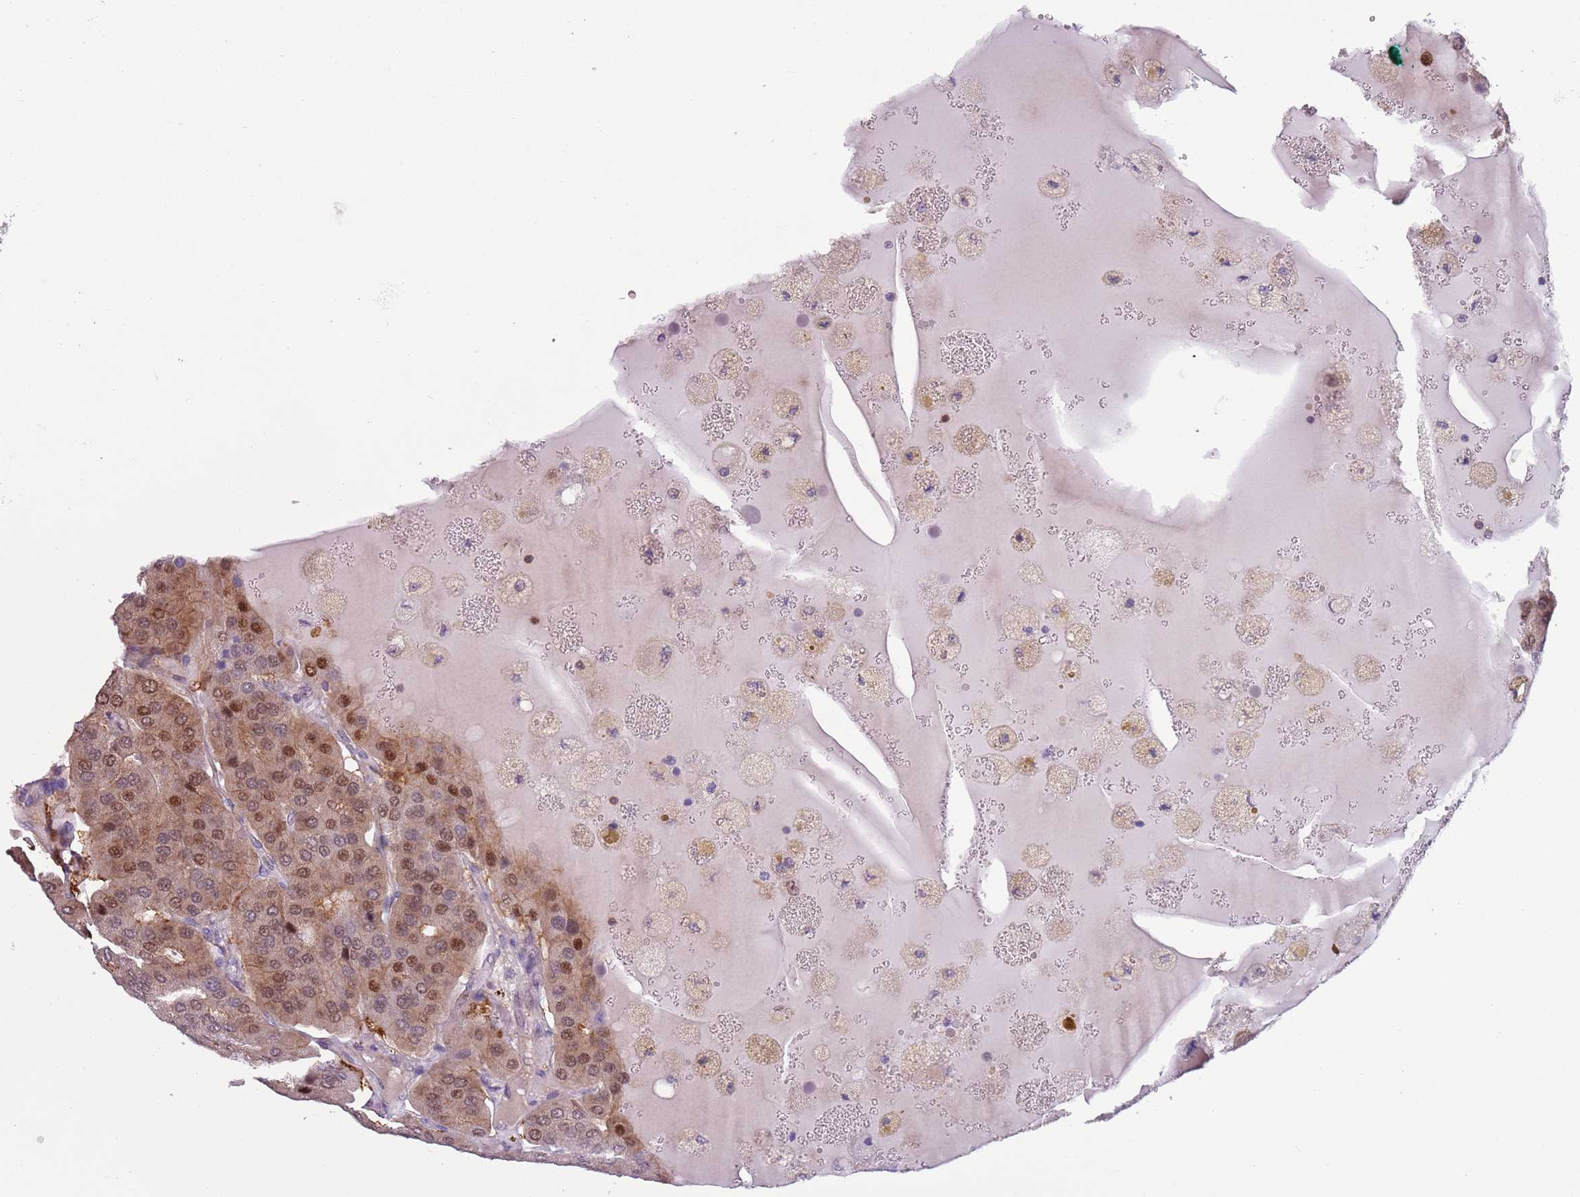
{"staining": {"intensity": "moderate", "quantity": ">75%", "location": "cytoplasmic/membranous,nuclear"}, "tissue": "parathyroid gland", "cell_type": "Glandular cells", "image_type": "normal", "snomed": [{"axis": "morphology", "description": "Normal tissue, NOS"}, {"axis": "morphology", "description": "Adenoma, NOS"}, {"axis": "topography", "description": "Parathyroid gland"}], "caption": "Protein staining shows moderate cytoplasmic/membranous,nuclear staining in approximately >75% of glandular cells in normal parathyroid gland.", "gene": "NBPF4", "patient": {"sex": "female", "age": 86}}